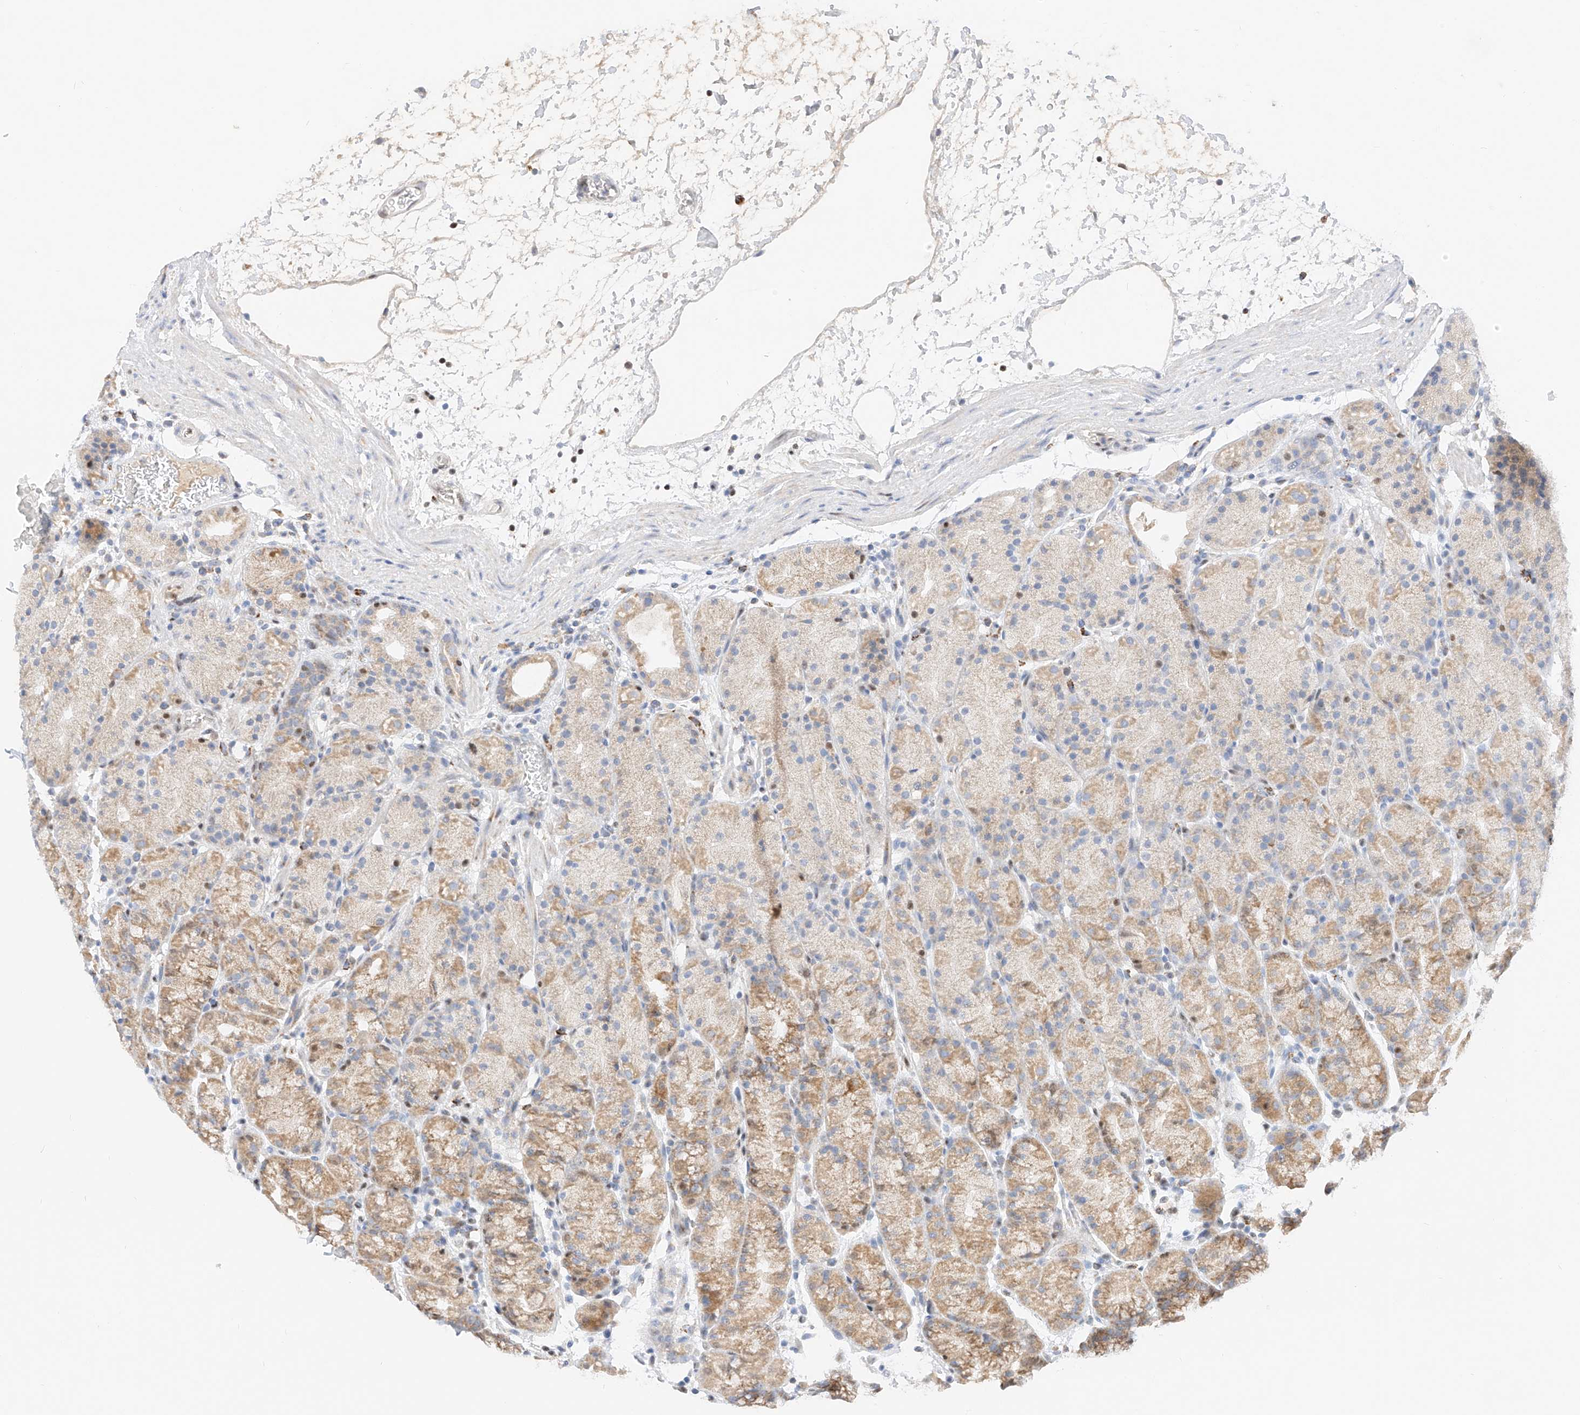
{"staining": {"intensity": "moderate", "quantity": "25%-75%", "location": "cytoplasmic/membranous,nuclear"}, "tissue": "stomach", "cell_type": "Glandular cells", "image_type": "normal", "snomed": [{"axis": "morphology", "description": "Normal tissue, NOS"}, {"axis": "topography", "description": "Stomach, upper"}], "caption": "Protein expression analysis of normal stomach exhibits moderate cytoplasmic/membranous,nuclear positivity in approximately 25%-75% of glandular cells. (DAB IHC with brightfield microscopy, high magnification).", "gene": "NRF1", "patient": {"sex": "male", "age": 48}}